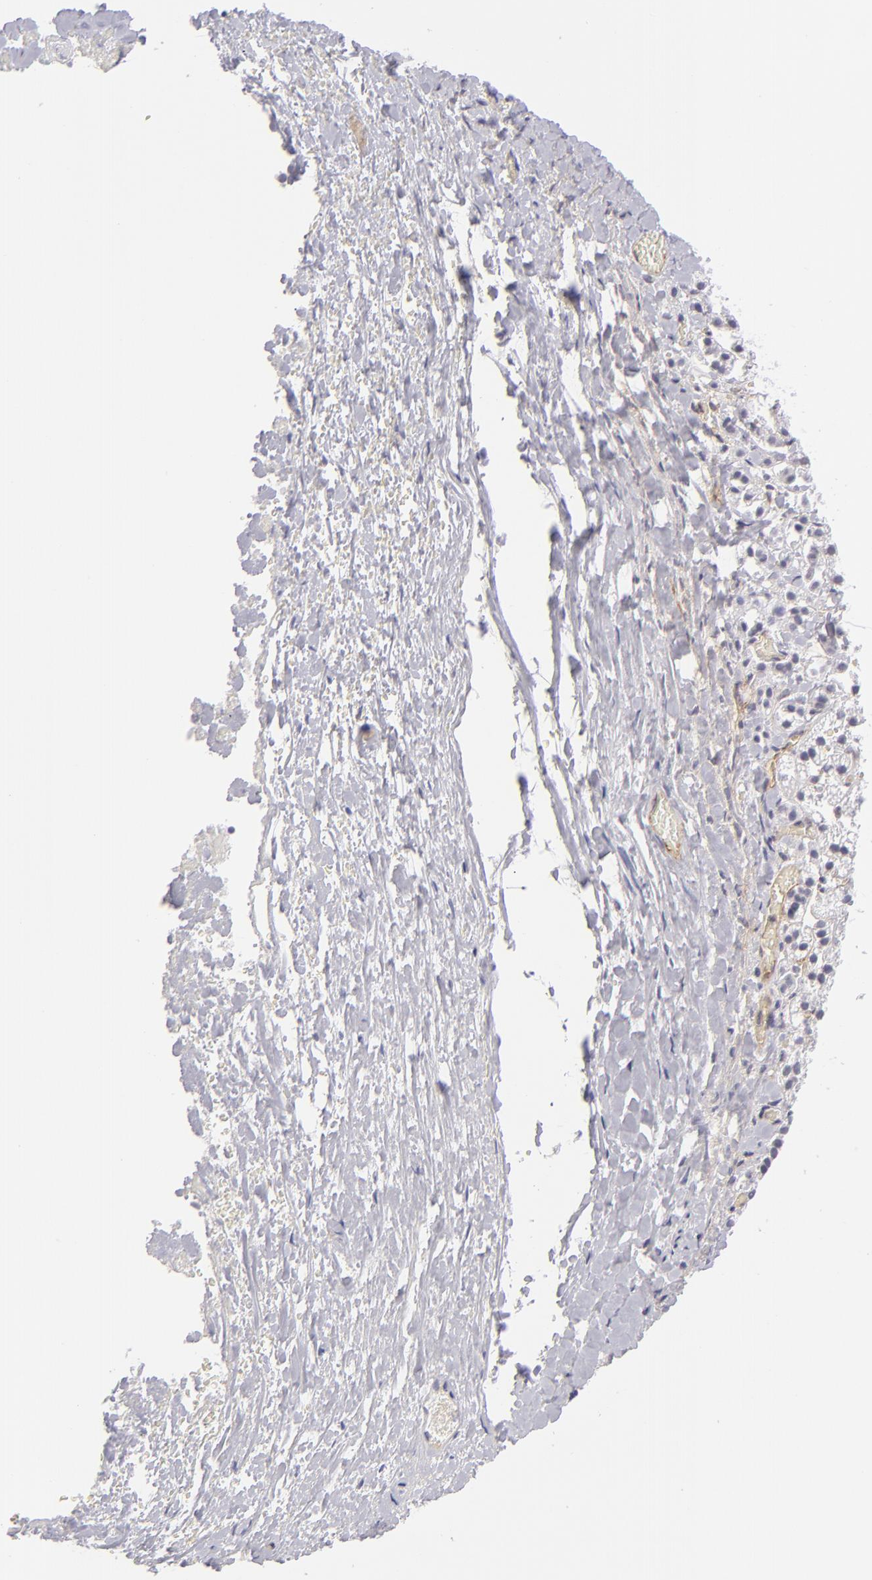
{"staining": {"intensity": "negative", "quantity": "none", "location": "none"}, "tissue": "adrenal gland", "cell_type": "Glandular cells", "image_type": "normal", "snomed": [{"axis": "morphology", "description": "Normal tissue, NOS"}, {"axis": "topography", "description": "Adrenal gland"}], "caption": "An IHC histopathology image of unremarkable adrenal gland is shown. There is no staining in glandular cells of adrenal gland.", "gene": "THBD", "patient": {"sex": "female", "age": 44}}